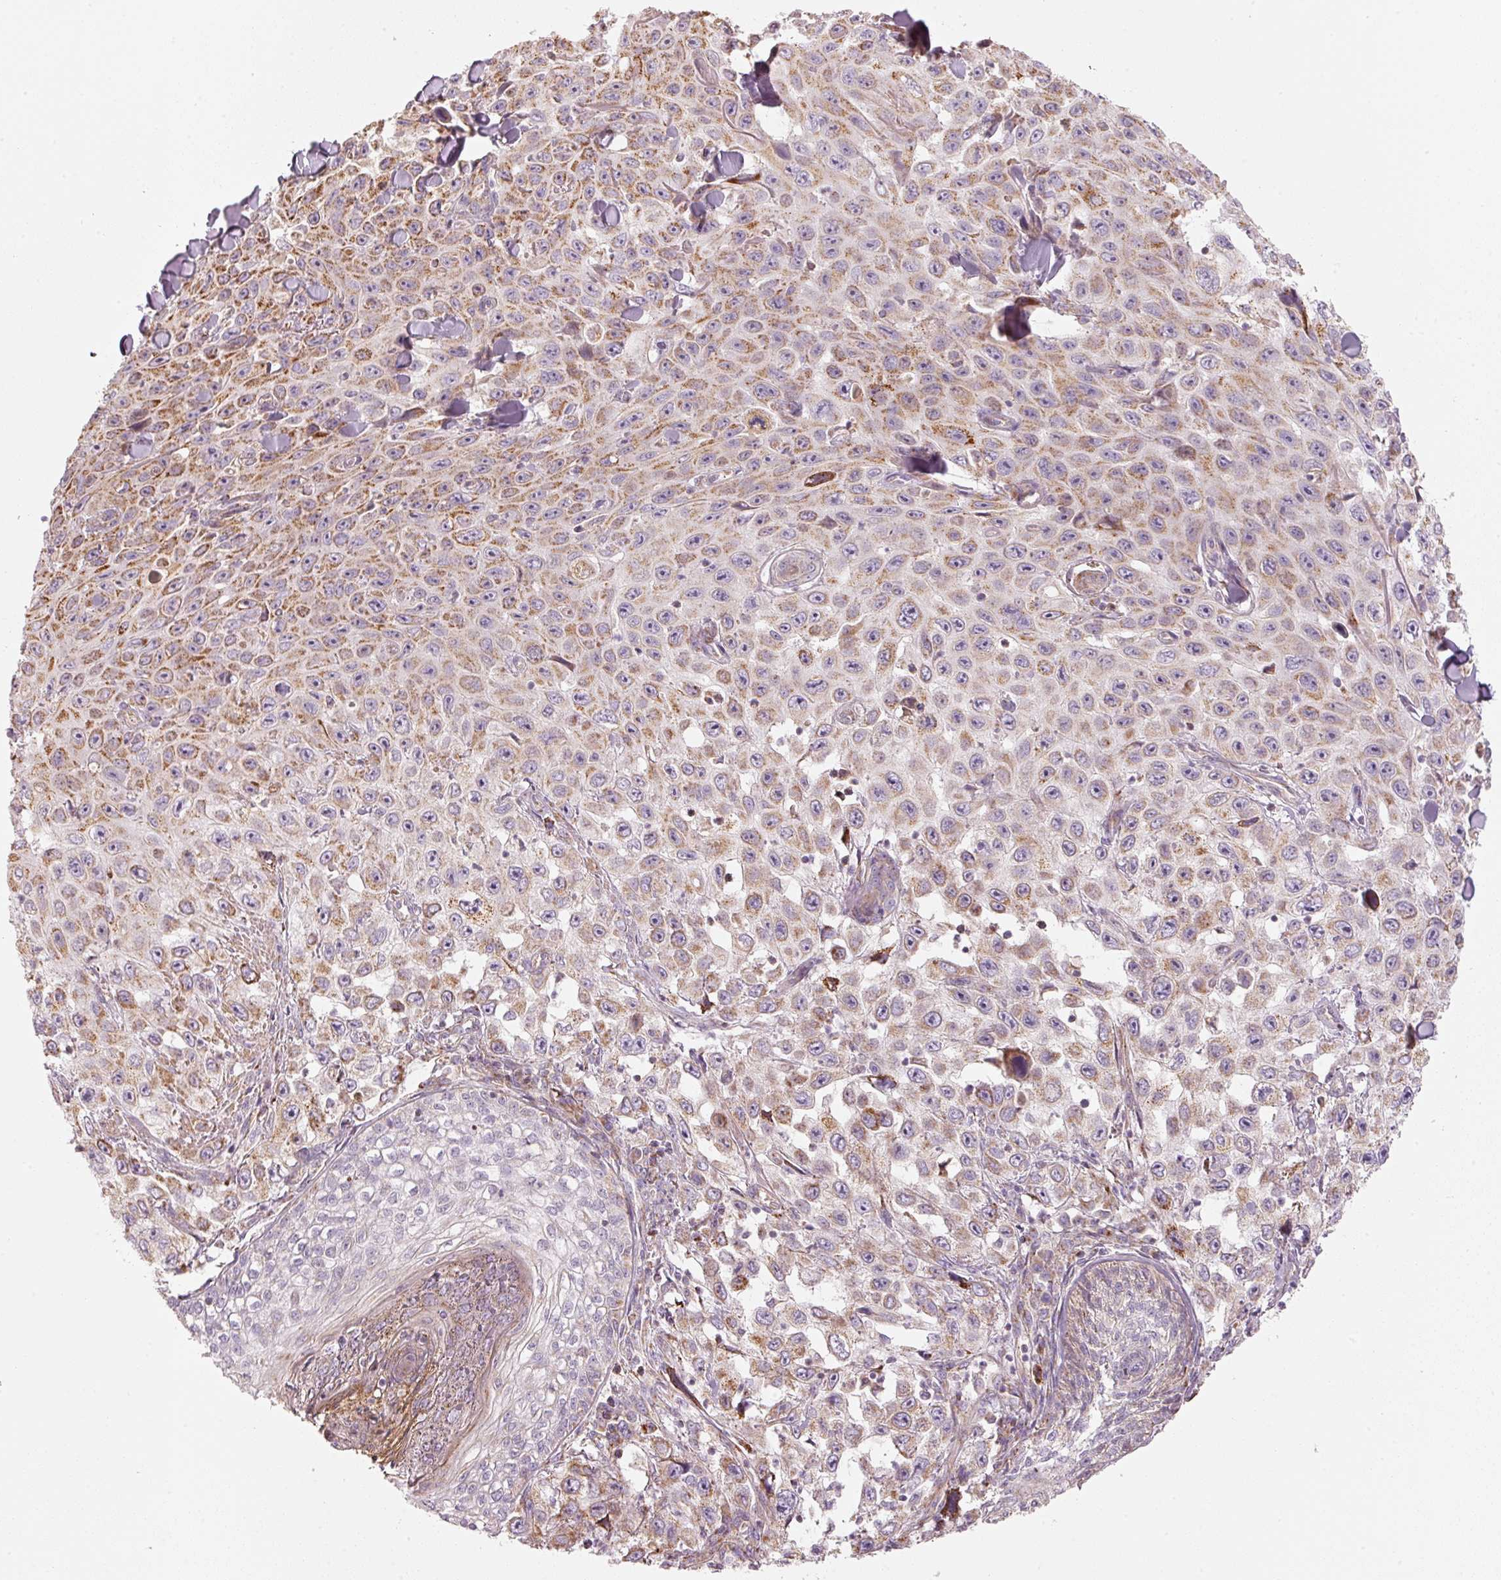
{"staining": {"intensity": "moderate", "quantity": "25%-75%", "location": "cytoplasmic/membranous"}, "tissue": "skin cancer", "cell_type": "Tumor cells", "image_type": "cancer", "snomed": [{"axis": "morphology", "description": "Squamous cell carcinoma, NOS"}, {"axis": "topography", "description": "Skin"}], "caption": "Immunohistochemical staining of human squamous cell carcinoma (skin) displays moderate cytoplasmic/membranous protein staining in approximately 25%-75% of tumor cells.", "gene": "C17orf98", "patient": {"sex": "male", "age": 82}}